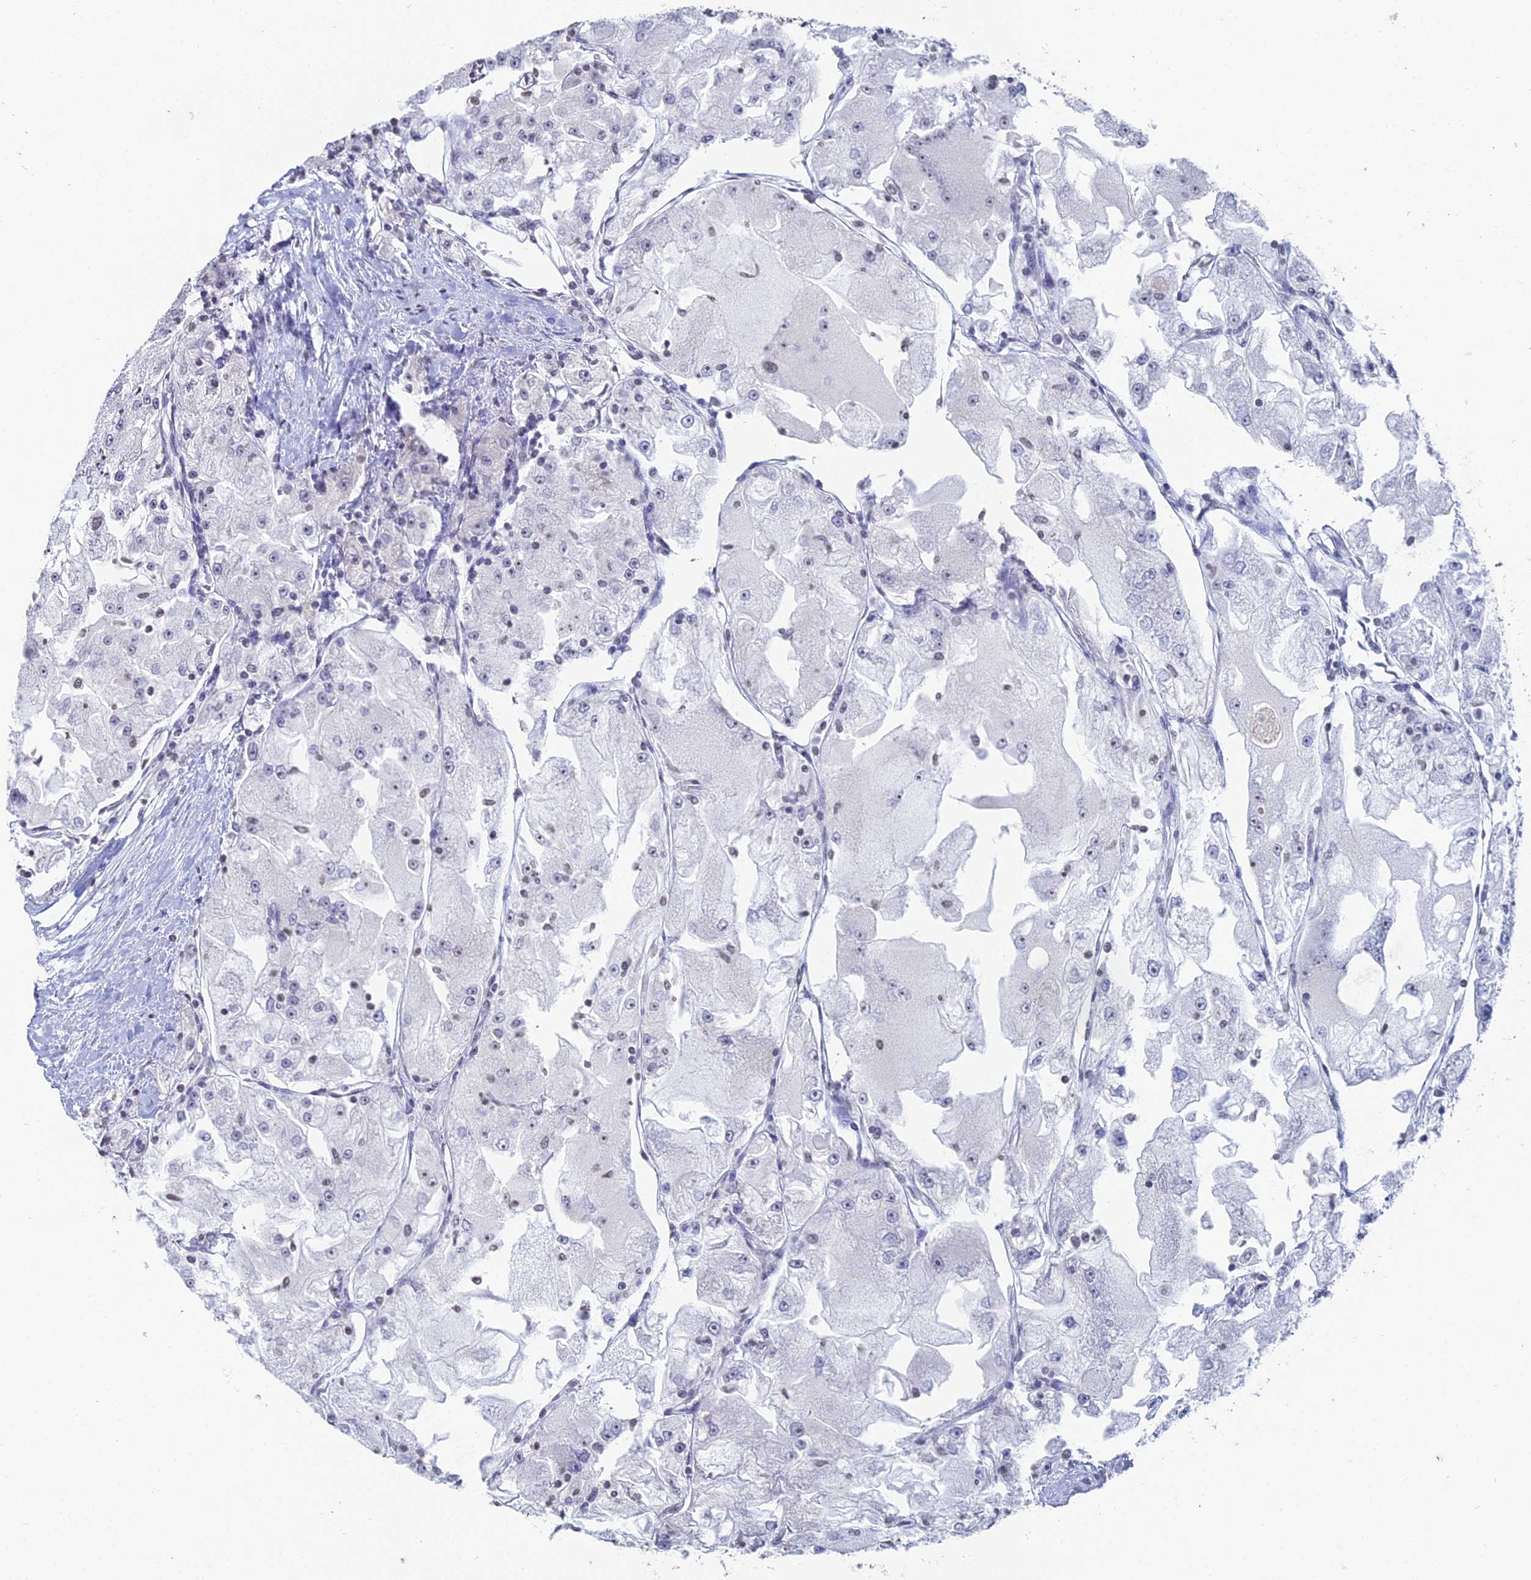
{"staining": {"intensity": "negative", "quantity": "none", "location": "none"}, "tissue": "renal cancer", "cell_type": "Tumor cells", "image_type": "cancer", "snomed": [{"axis": "morphology", "description": "Adenocarcinoma, NOS"}, {"axis": "topography", "description": "Kidney"}], "caption": "Tumor cells are negative for protein expression in human renal adenocarcinoma.", "gene": "PRR22", "patient": {"sex": "female", "age": 72}}